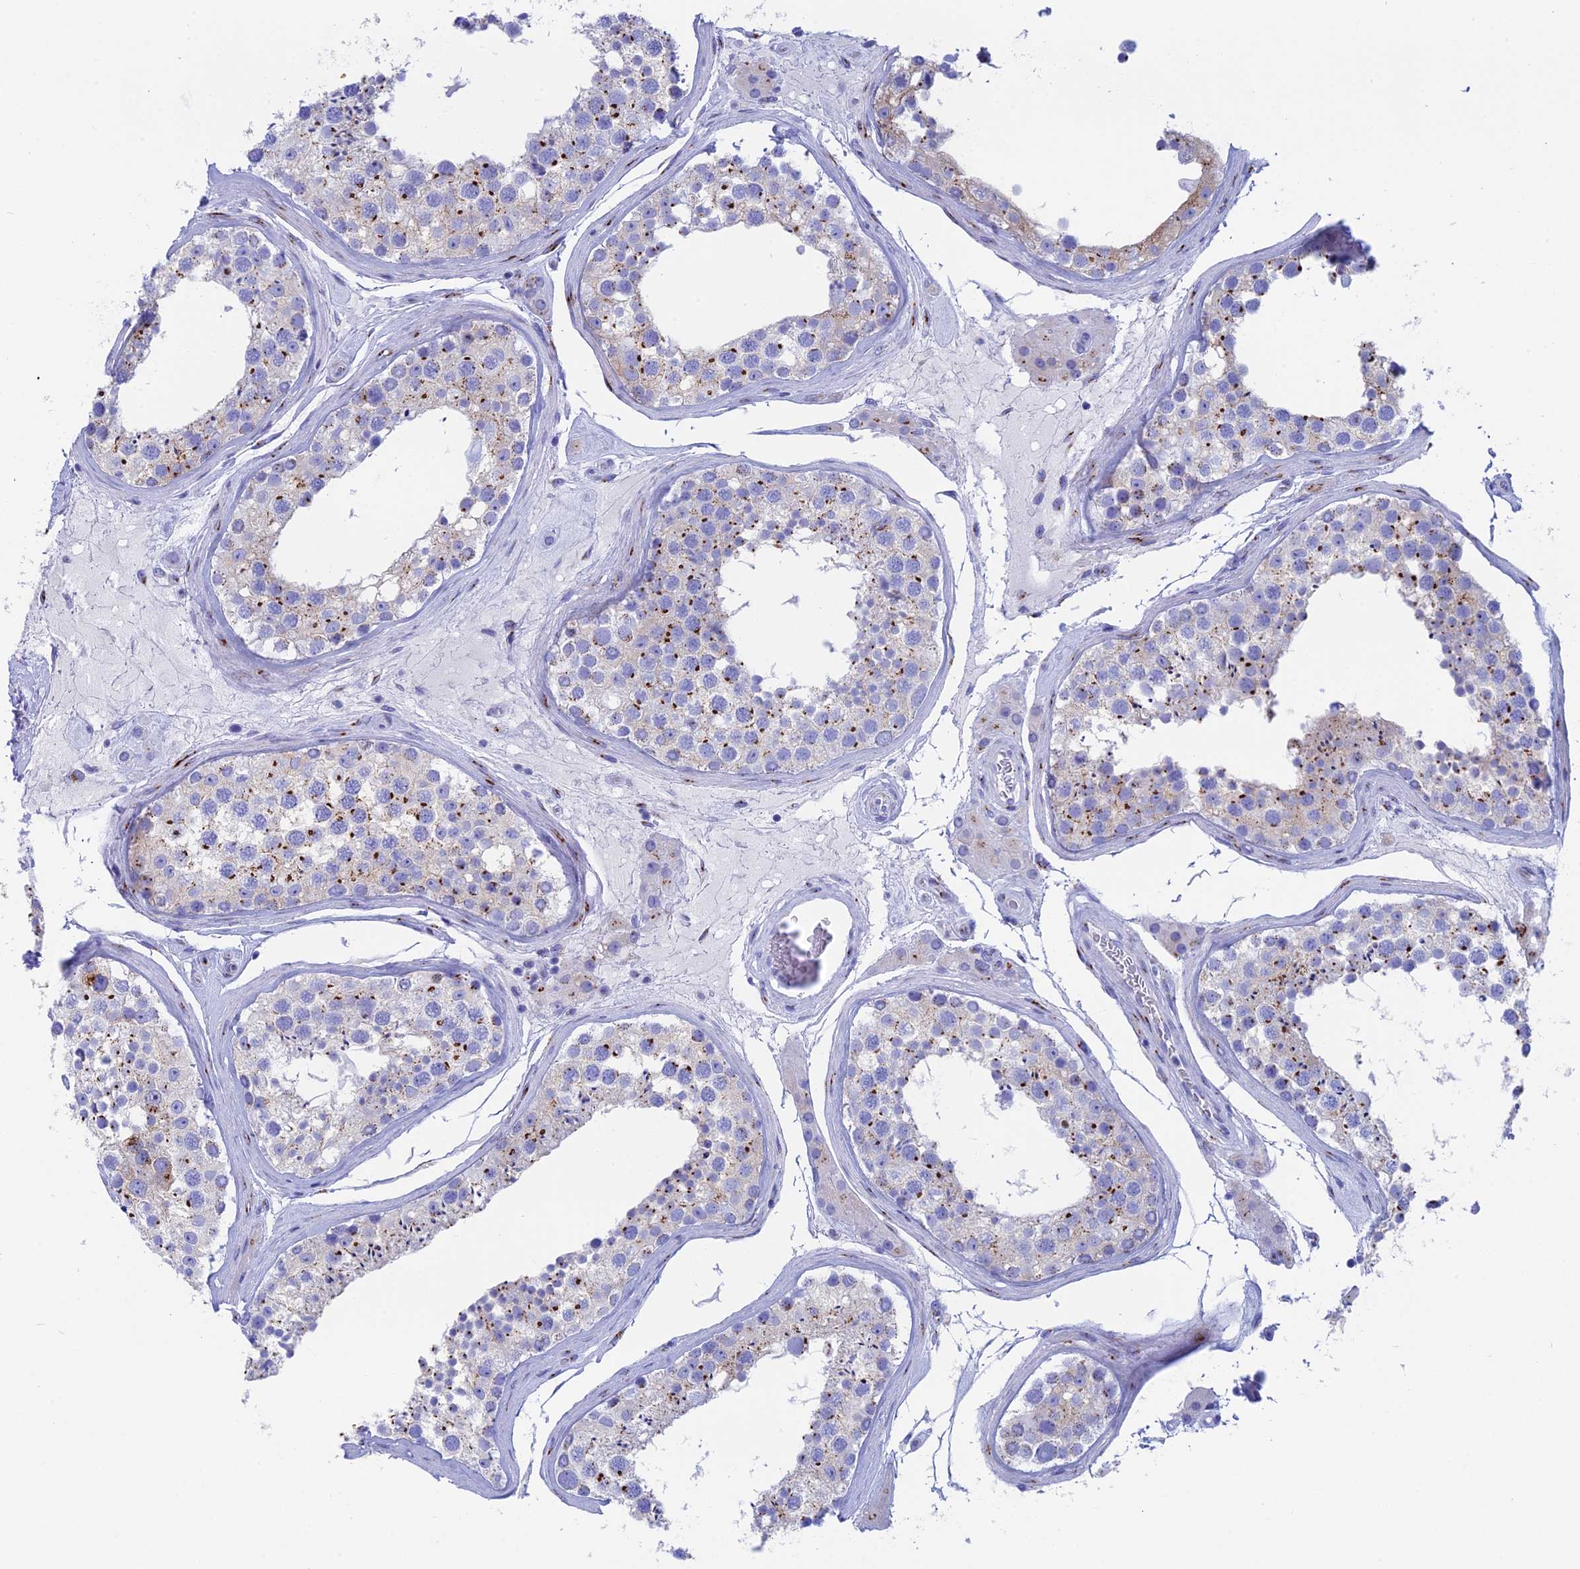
{"staining": {"intensity": "strong", "quantity": "25%-75%", "location": "cytoplasmic/membranous"}, "tissue": "testis", "cell_type": "Cells in seminiferous ducts", "image_type": "normal", "snomed": [{"axis": "morphology", "description": "Normal tissue, NOS"}, {"axis": "topography", "description": "Testis"}], "caption": "Protein expression analysis of normal human testis reveals strong cytoplasmic/membranous staining in about 25%-75% of cells in seminiferous ducts.", "gene": "ERICH4", "patient": {"sex": "male", "age": 46}}